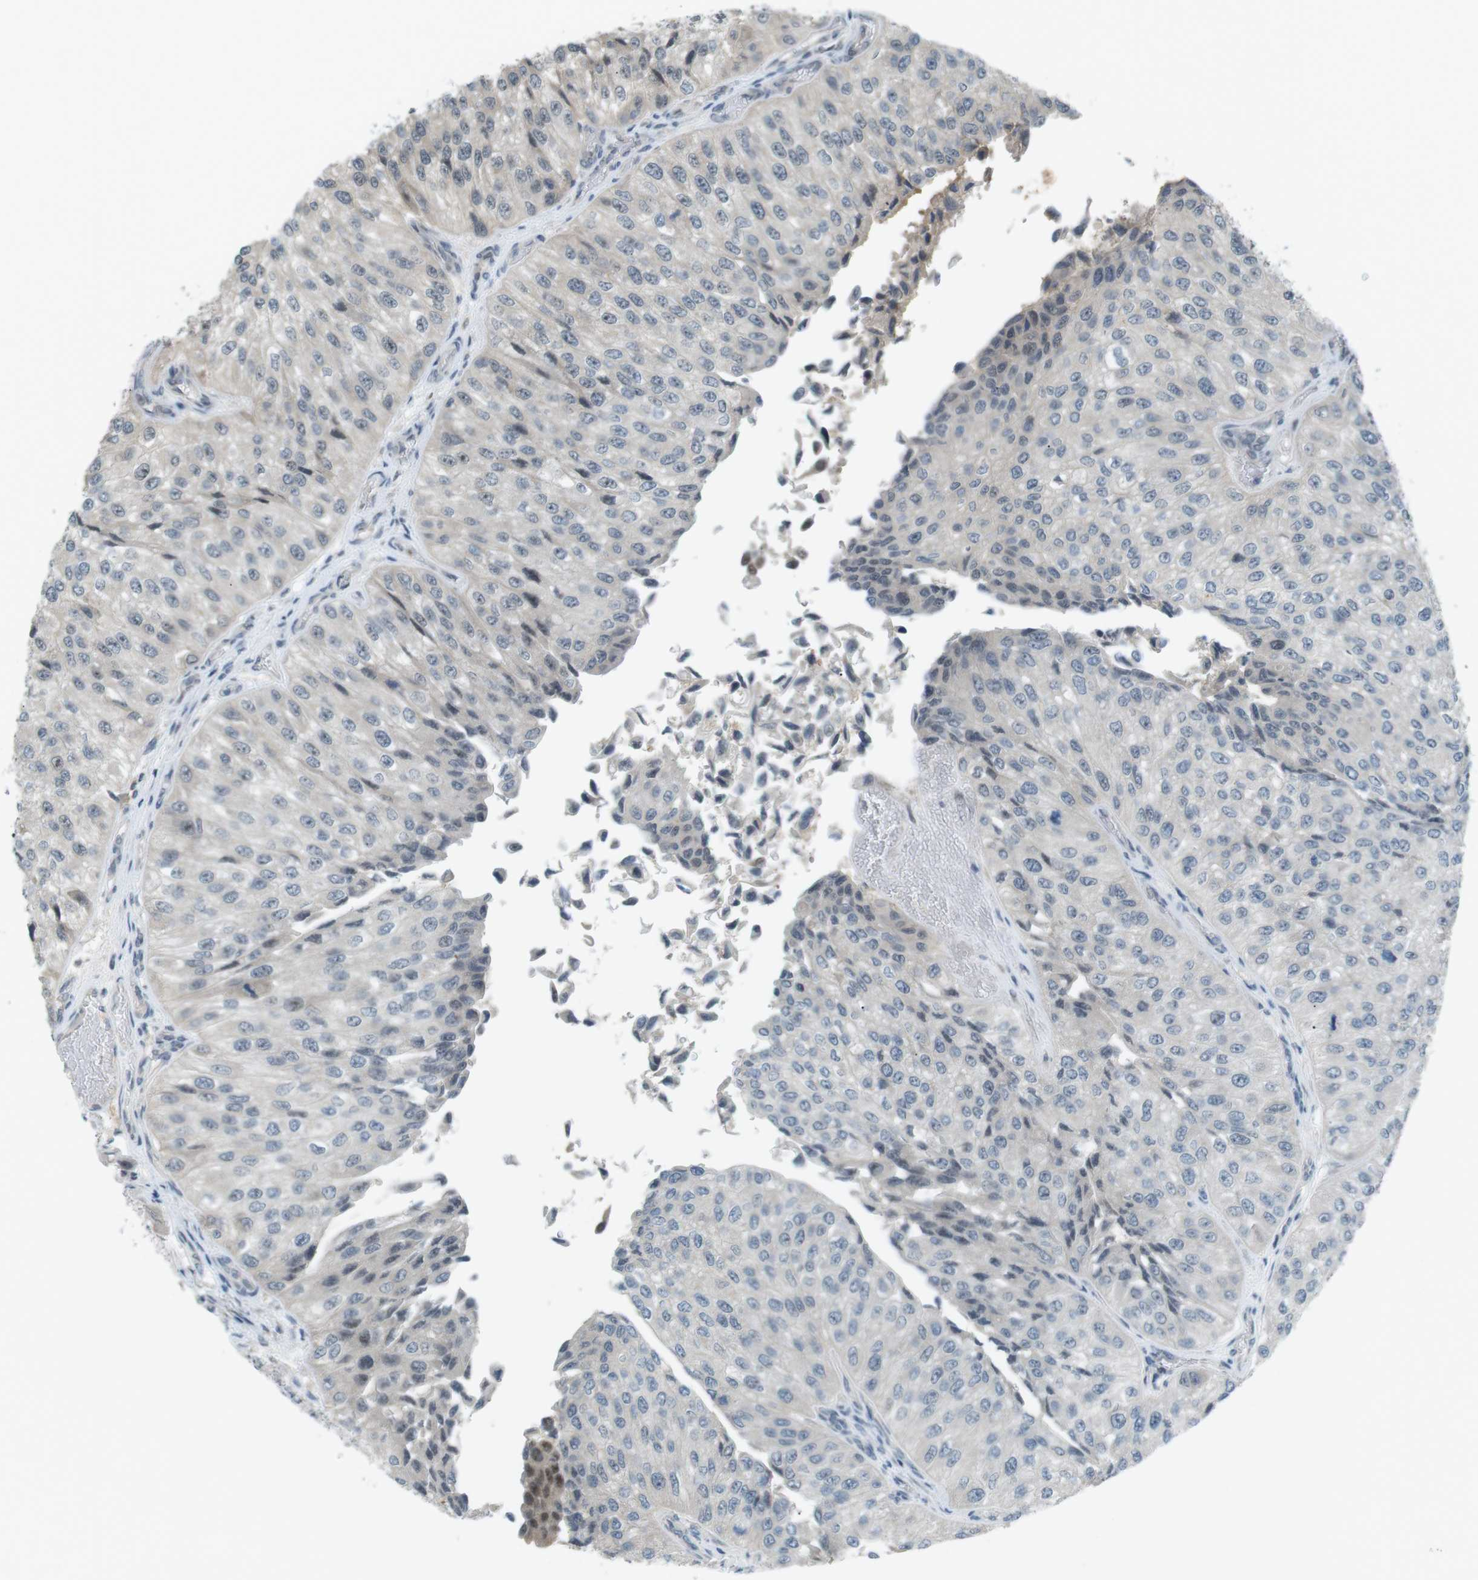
{"staining": {"intensity": "negative", "quantity": "none", "location": "none"}, "tissue": "urothelial cancer", "cell_type": "Tumor cells", "image_type": "cancer", "snomed": [{"axis": "morphology", "description": "Urothelial carcinoma, High grade"}, {"axis": "topography", "description": "Kidney"}, {"axis": "topography", "description": "Urinary bladder"}], "caption": "Immunohistochemistry of urothelial cancer exhibits no staining in tumor cells.", "gene": "RTN3", "patient": {"sex": "male", "age": 77}}